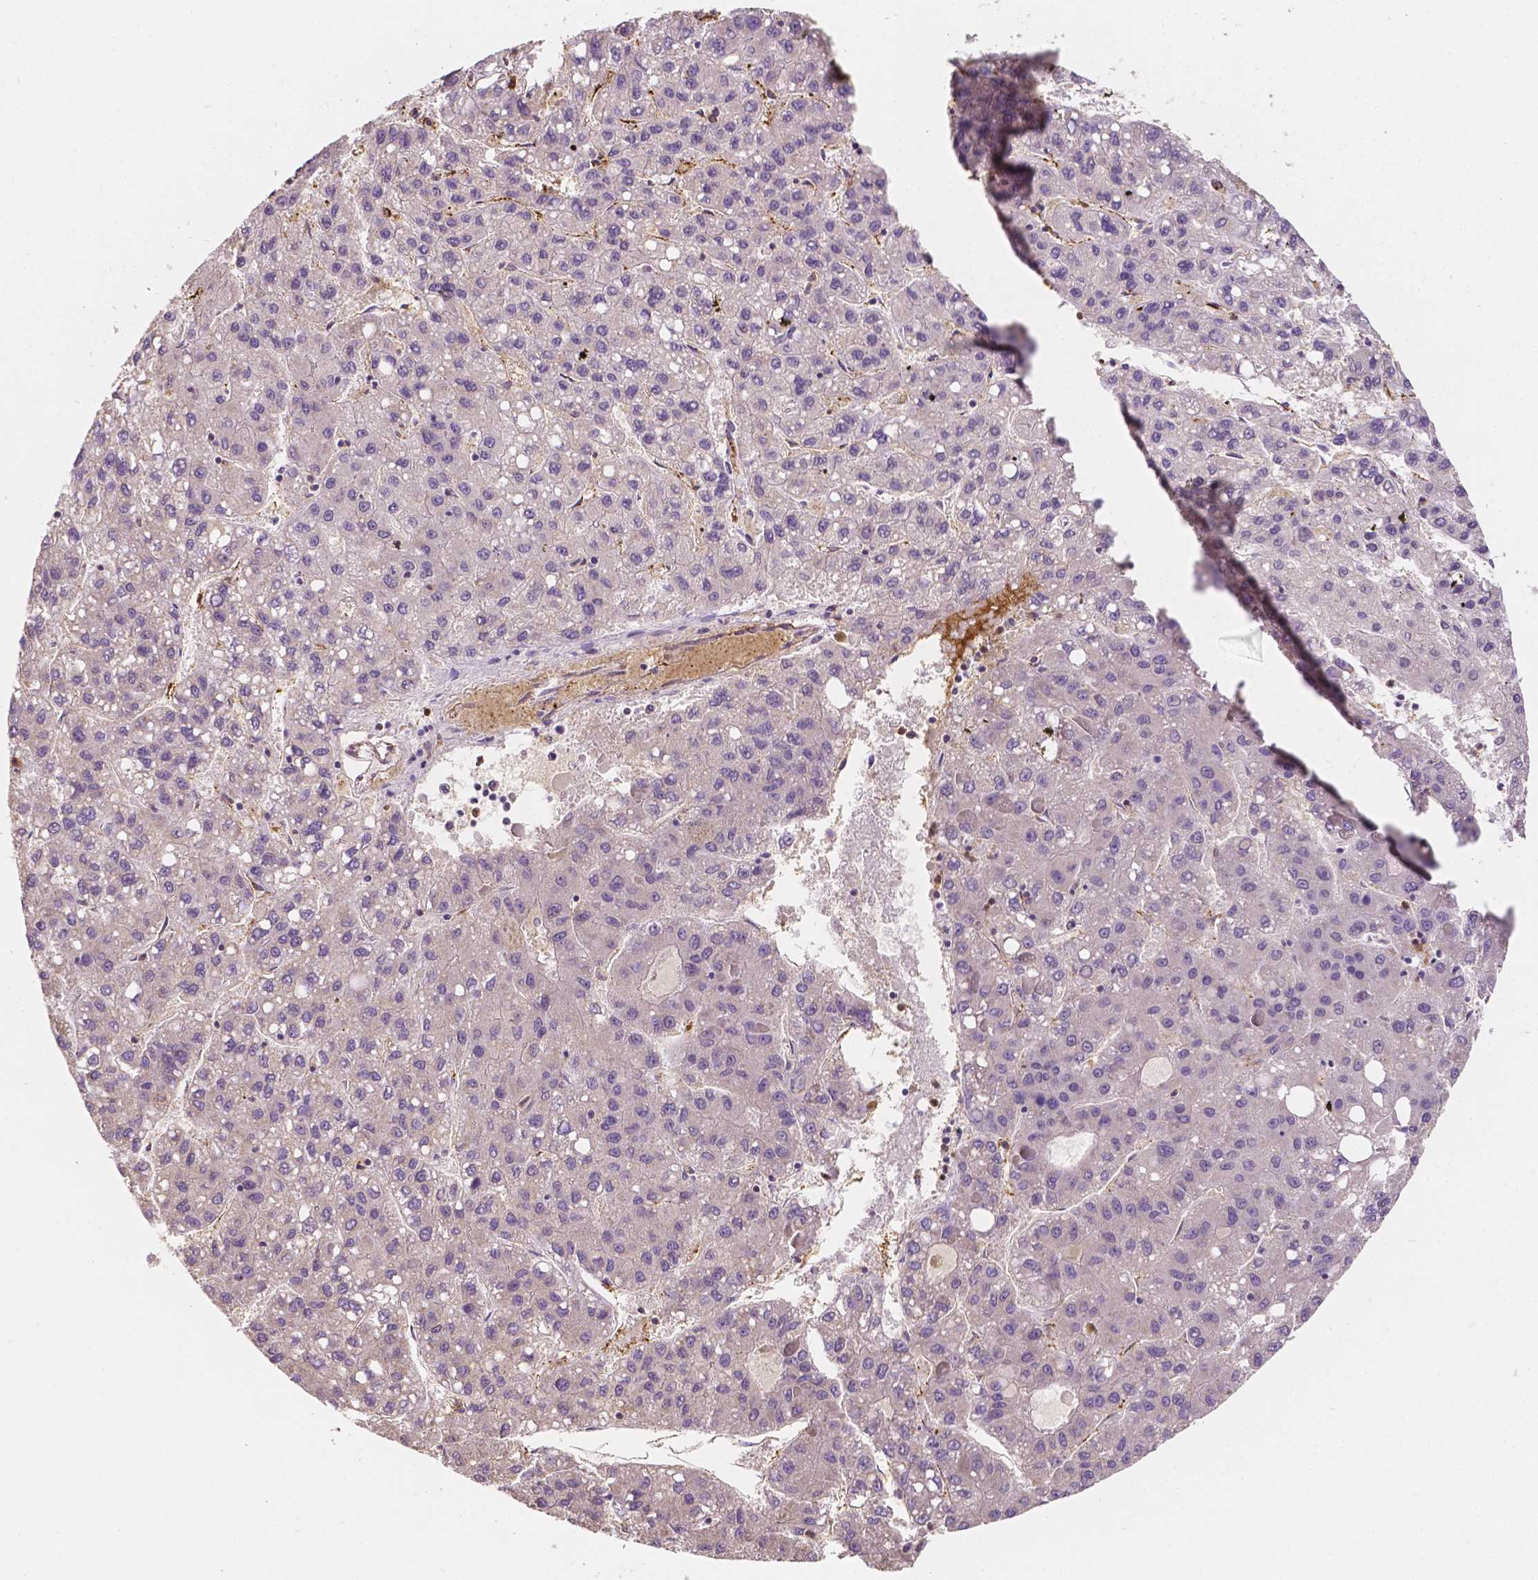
{"staining": {"intensity": "negative", "quantity": "none", "location": "none"}, "tissue": "liver cancer", "cell_type": "Tumor cells", "image_type": "cancer", "snomed": [{"axis": "morphology", "description": "Carcinoma, Hepatocellular, NOS"}, {"axis": "topography", "description": "Liver"}], "caption": "This is an immunohistochemistry photomicrograph of human liver hepatocellular carcinoma. There is no positivity in tumor cells.", "gene": "SLC22A4", "patient": {"sex": "female", "age": 82}}